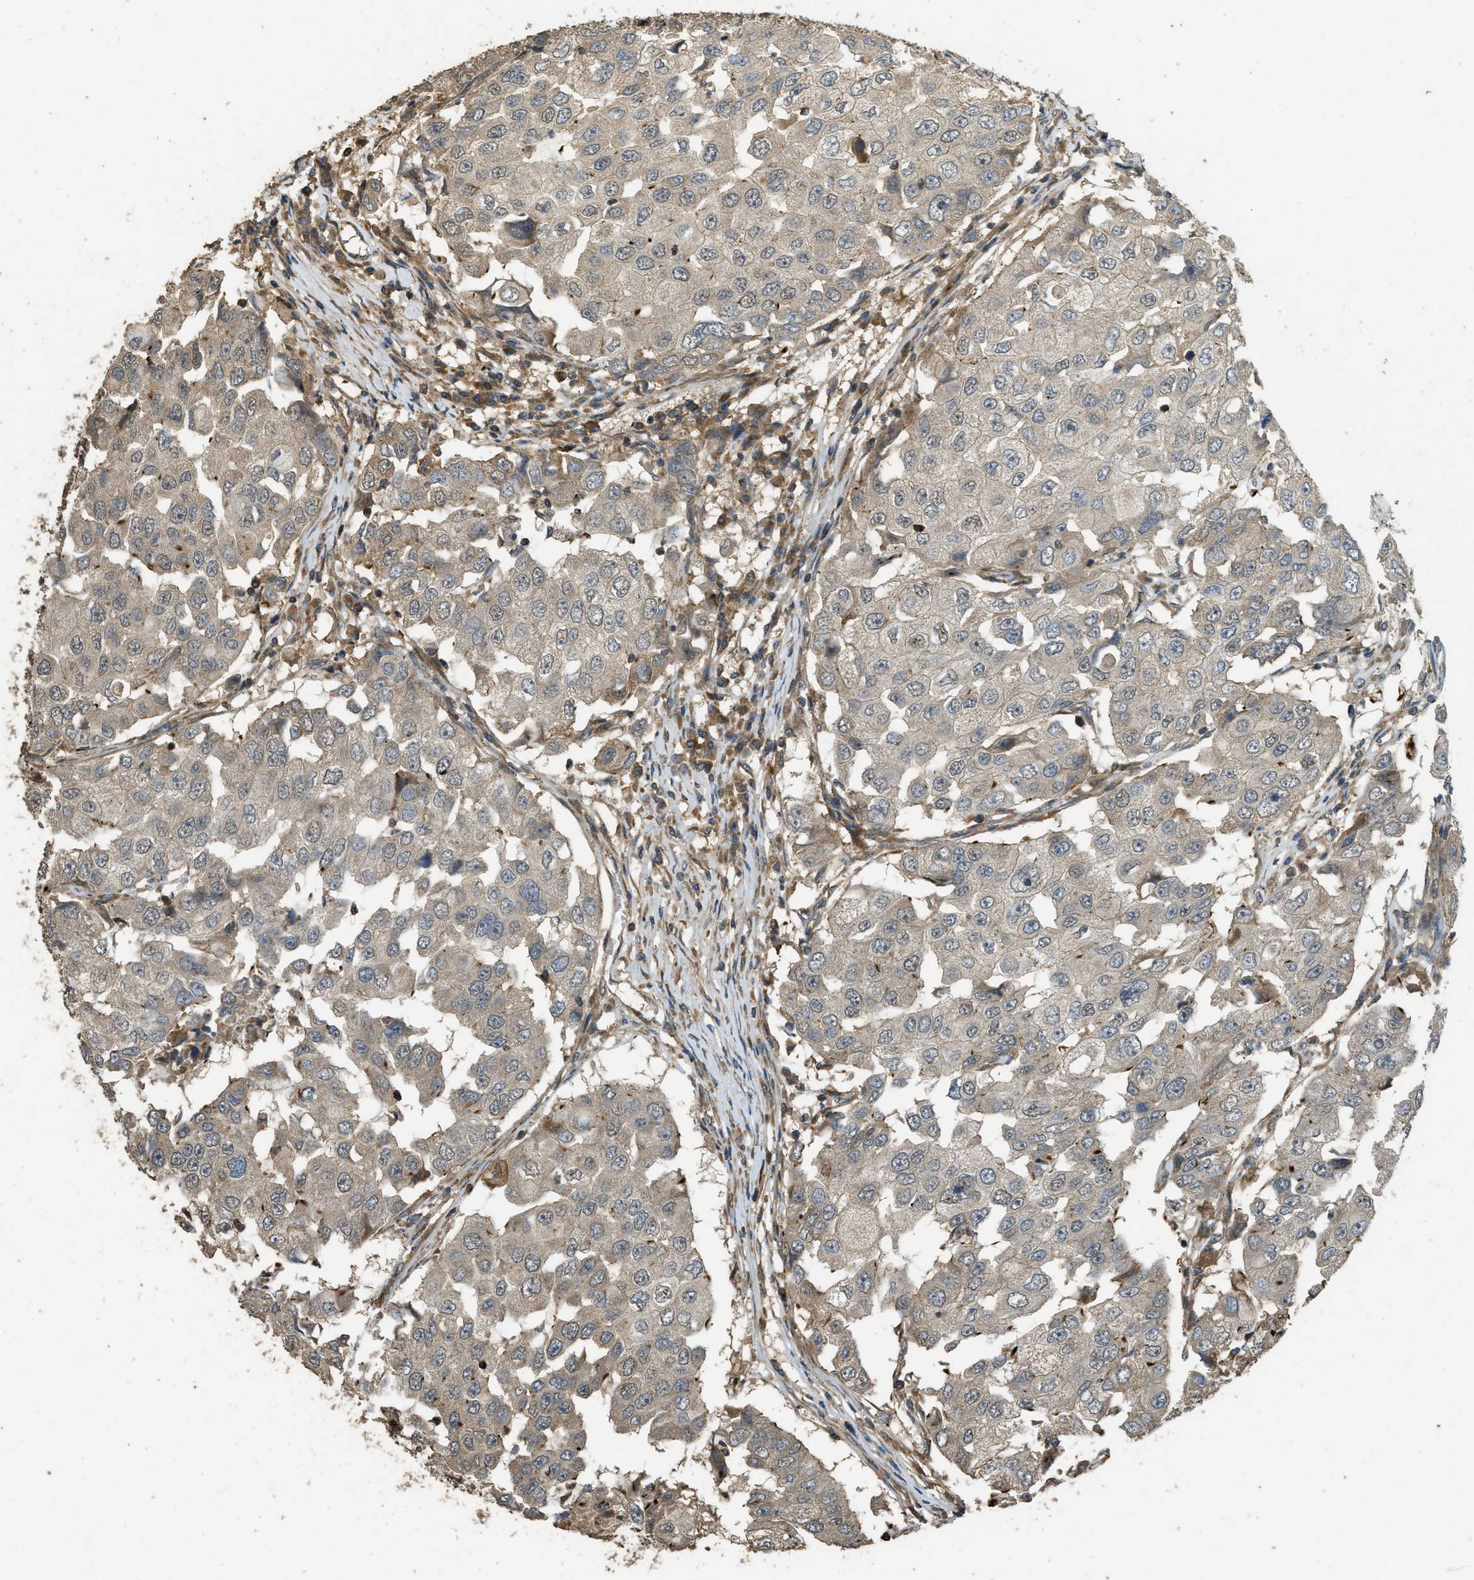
{"staining": {"intensity": "moderate", "quantity": ">75%", "location": "cytoplasmic/membranous"}, "tissue": "breast cancer", "cell_type": "Tumor cells", "image_type": "cancer", "snomed": [{"axis": "morphology", "description": "Duct carcinoma"}, {"axis": "topography", "description": "Breast"}], "caption": "A micrograph showing moderate cytoplasmic/membranous positivity in about >75% of tumor cells in breast cancer, as visualized by brown immunohistochemical staining.", "gene": "PPP6R3", "patient": {"sex": "female", "age": 27}}